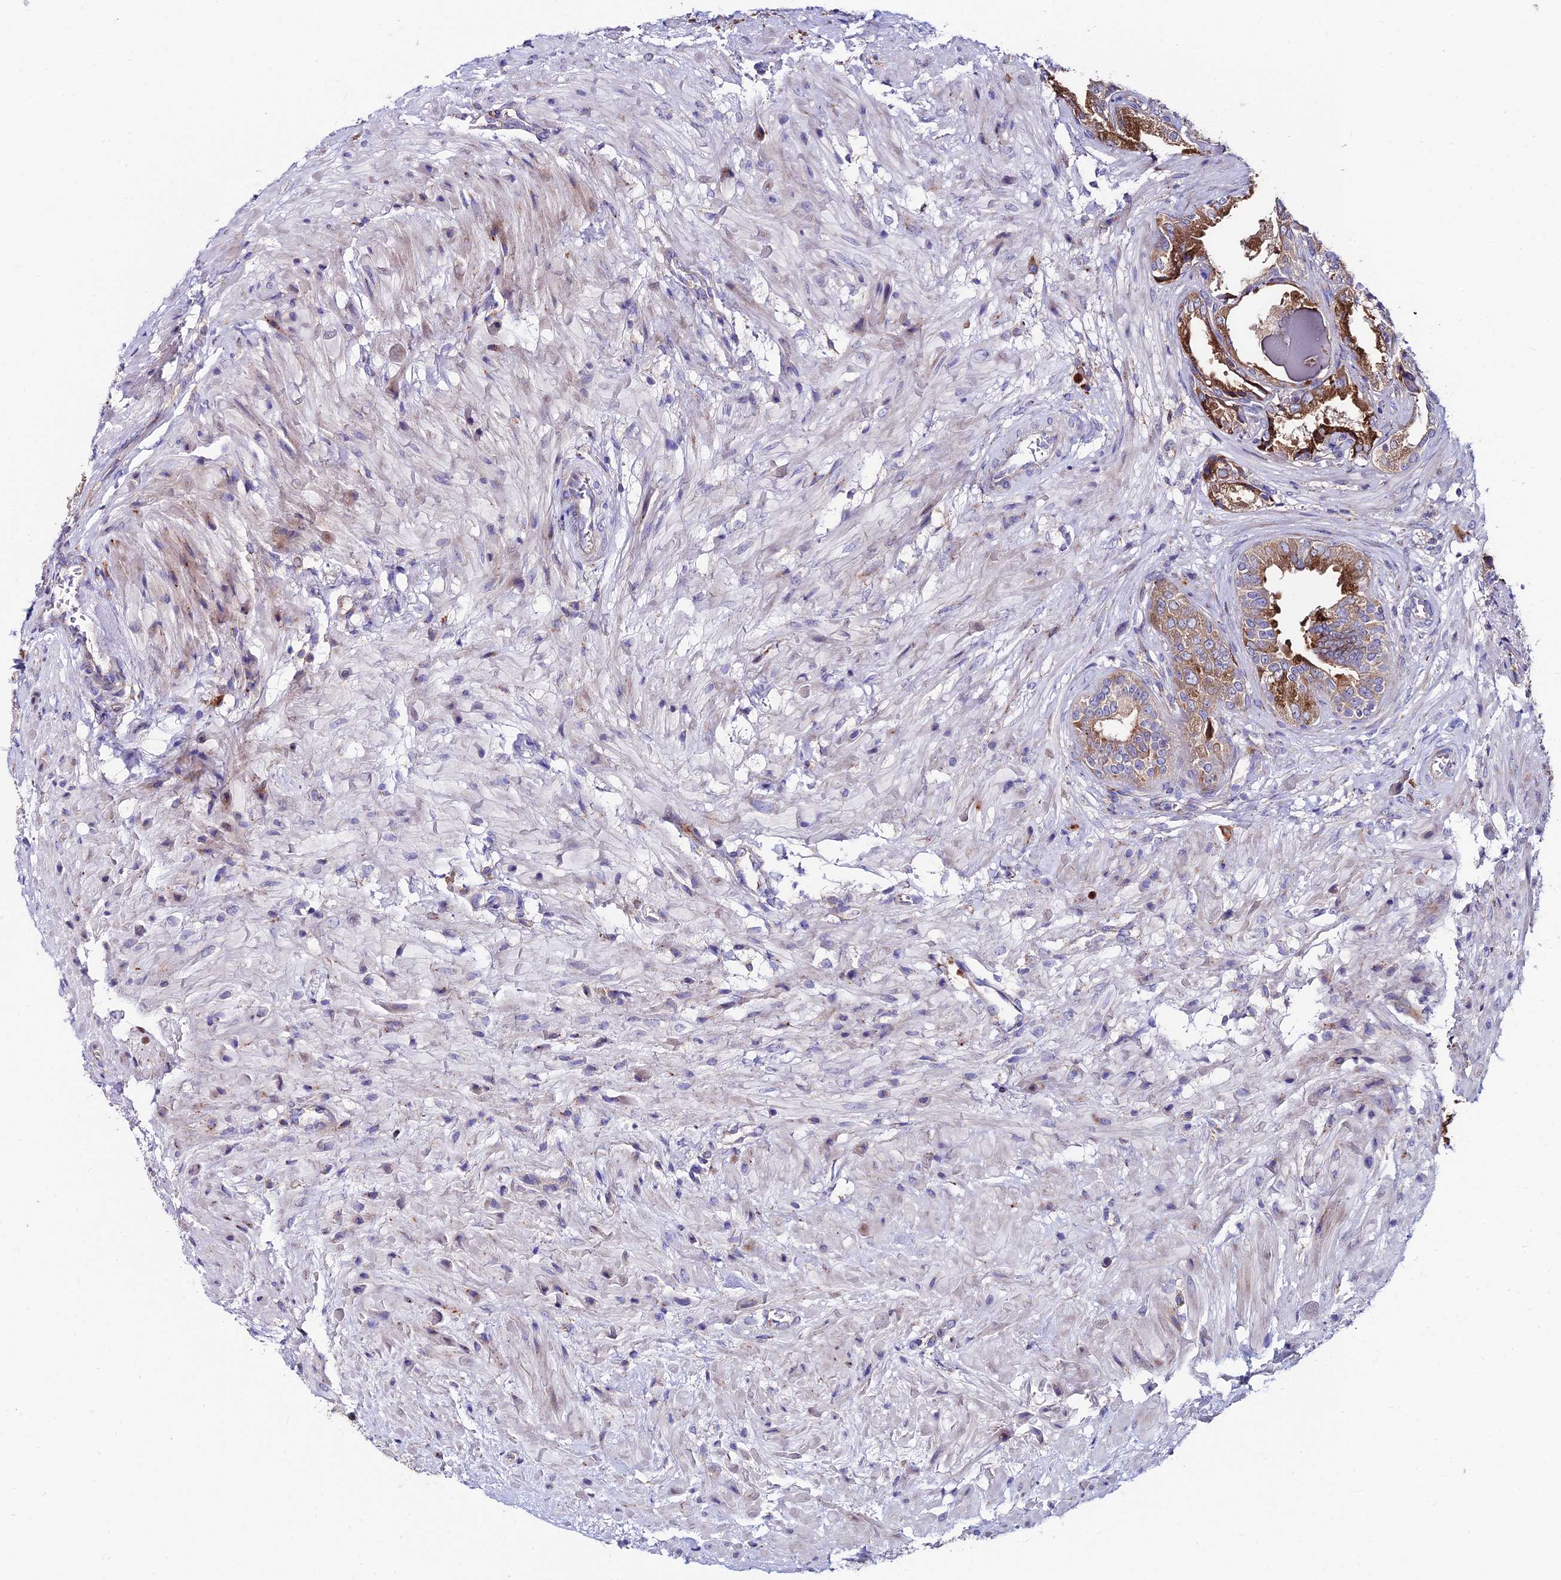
{"staining": {"intensity": "moderate", "quantity": ">75%", "location": "cytoplasmic/membranous"}, "tissue": "seminal vesicle", "cell_type": "Glandular cells", "image_type": "normal", "snomed": [{"axis": "morphology", "description": "Normal tissue, NOS"}, {"axis": "topography", "description": "Seminal veicle"}], "caption": "Brown immunohistochemical staining in benign human seminal vesicle exhibits moderate cytoplasmic/membranous expression in about >75% of glandular cells.", "gene": "EIF3K", "patient": {"sex": "male", "age": 63}}